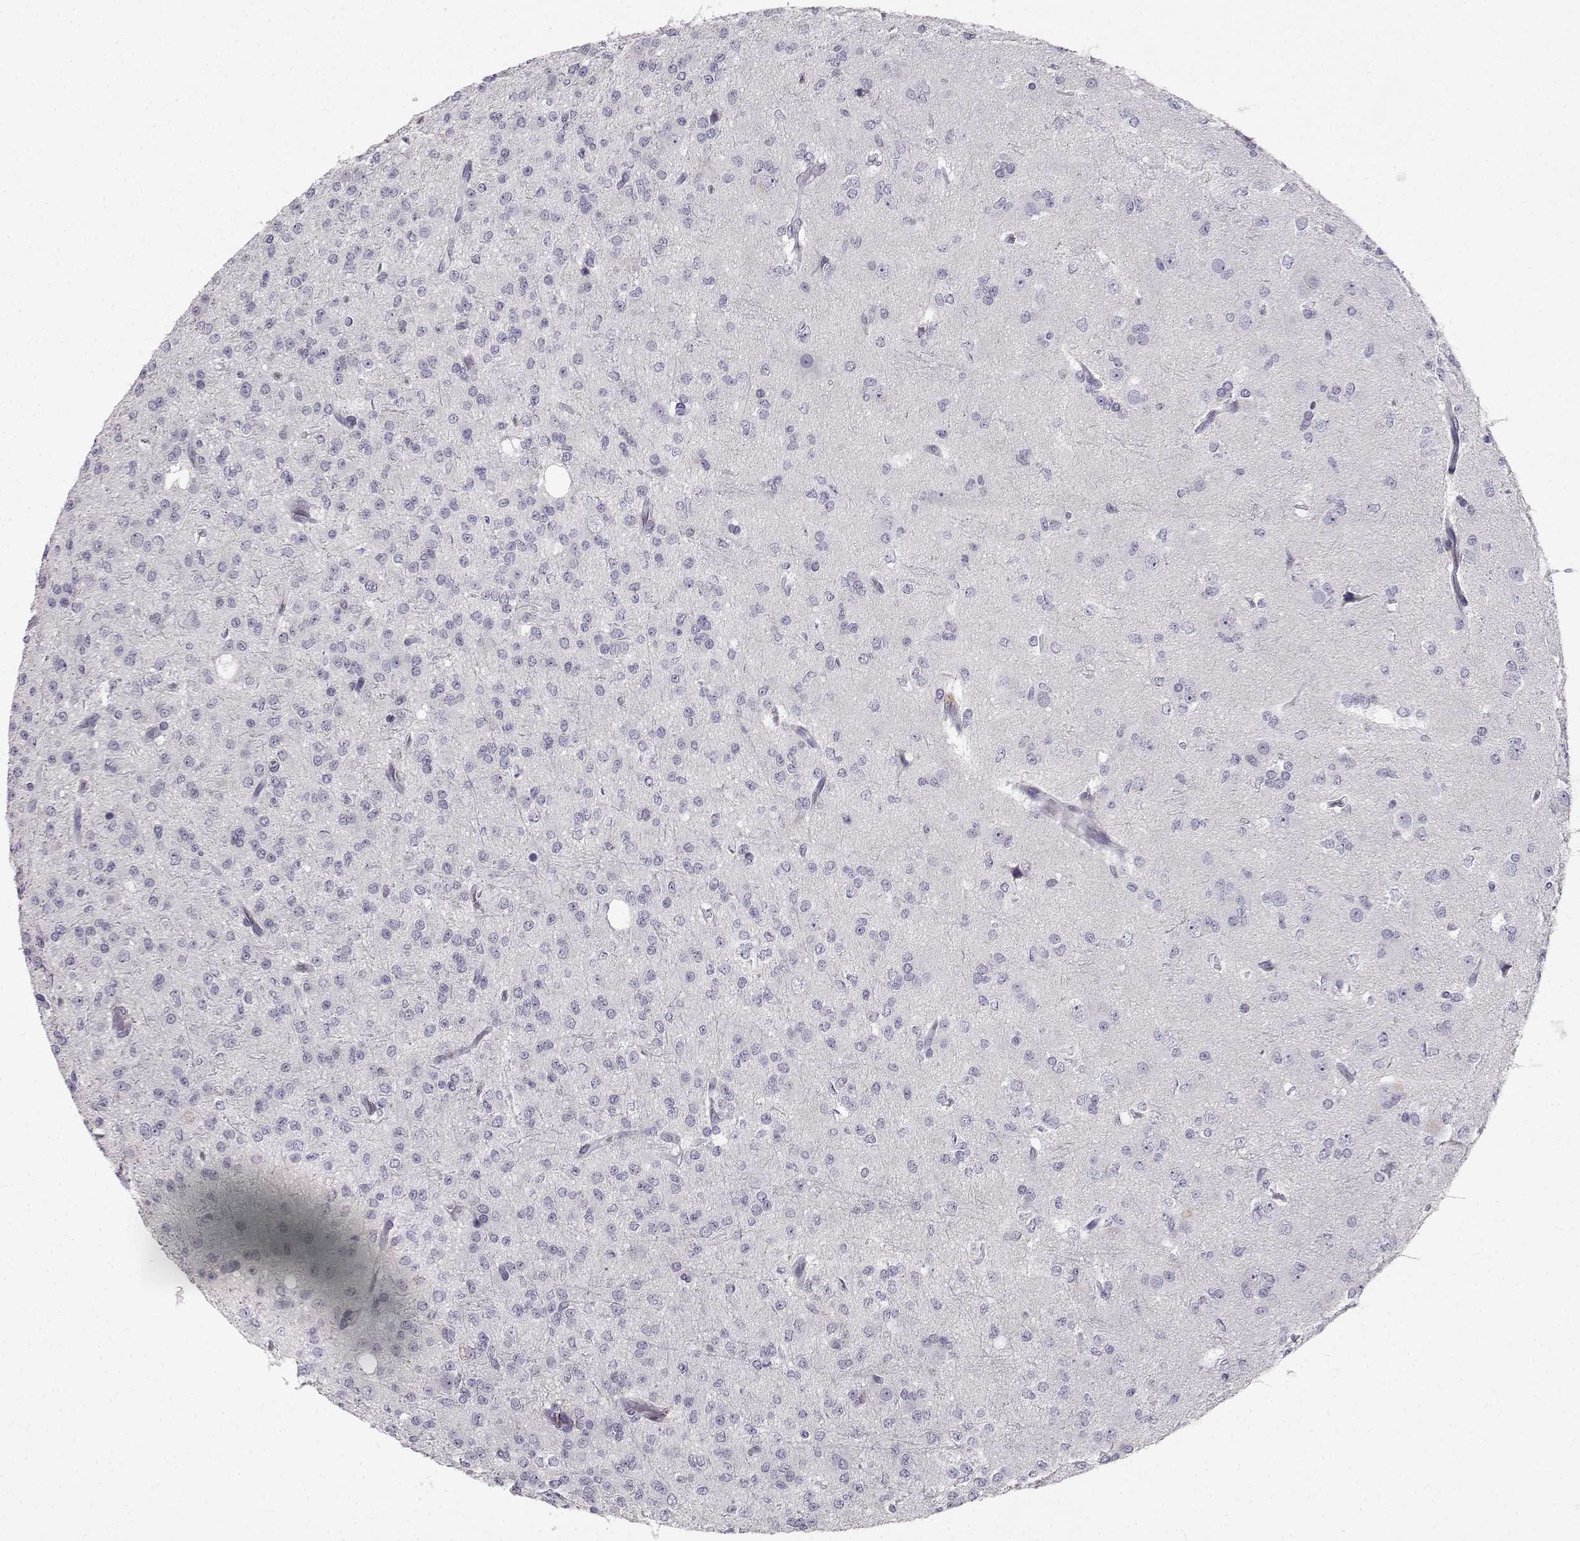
{"staining": {"intensity": "negative", "quantity": "none", "location": "none"}, "tissue": "glioma", "cell_type": "Tumor cells", "image_type": "cancer", "snomed": [{"axis": "morphology", "description": "Glioma, malignant, Low grade"}, {"axis": "topography", "description": "Brain"}], "caption": "This is an immunohistochemistry (IHC) micrograph of human malignant glioma (low-grade). There is no positivity in tumor cells.", "gene": "ZNF185", "patient": {"sex": "male", "age": 27}}